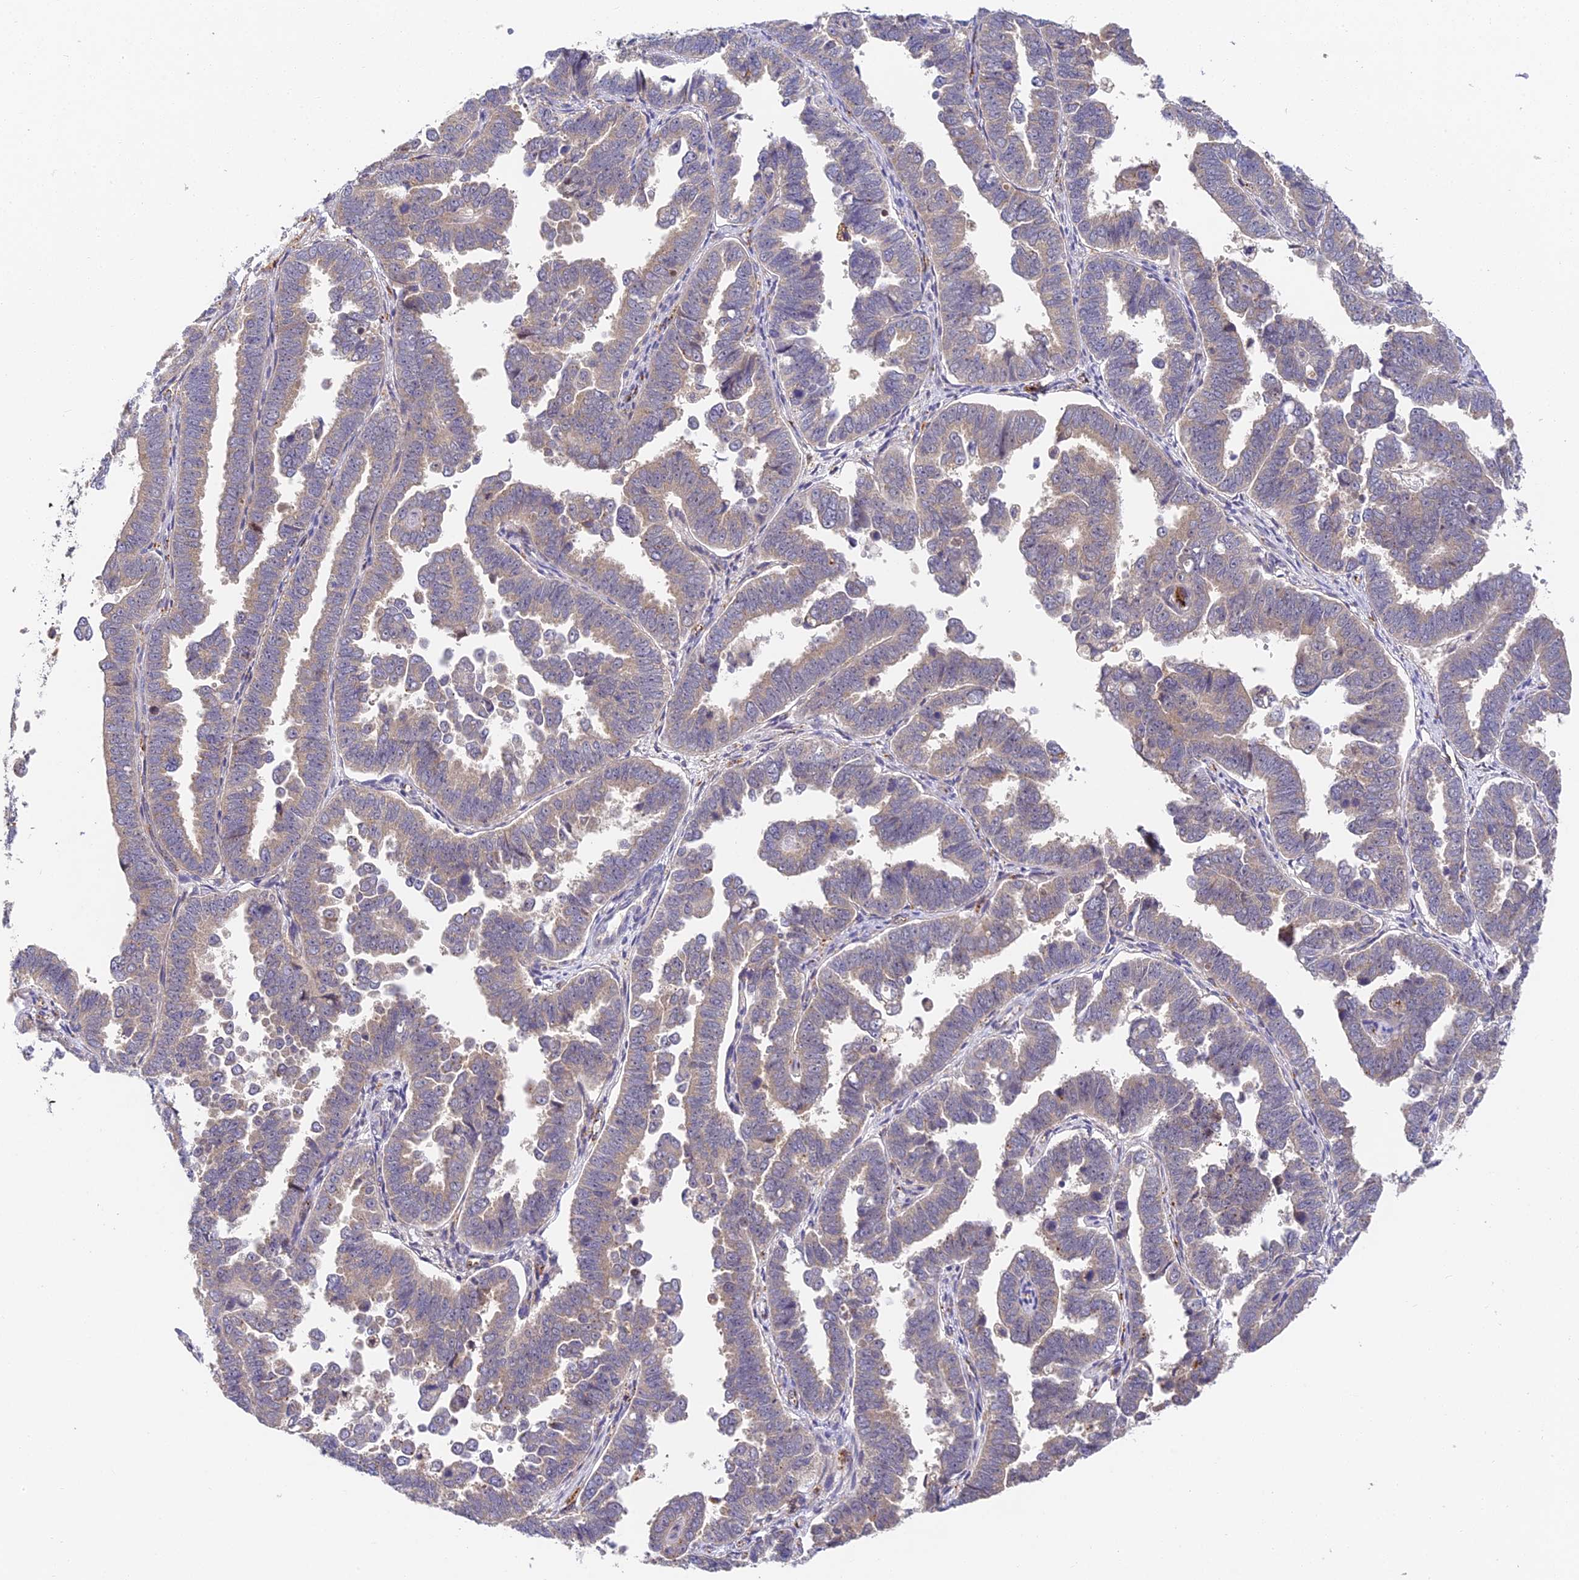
{"staining": {"intensity": "weak", "quantity": ">75%", "location": "cytoplasmic/membranous"}, "tissue": "endometrial cancer", "cell_type": "Tumor cells", "image_type": "cancer", "snomed": [{"axis": "morphology", "description": "Adenocarcinoma, NOS"}, {"axis": "topography", "description": "Endometrium"}], "caption": "This photomicrograph shows immunohistochemistry staining of human endometrial cancer (adenocarcinoma), with low weak cytoplasmic/membranous staining in about >75% of tumor cells.", "gene": "DNAAF10", "patient": {"sex": "female", "age": 75}}